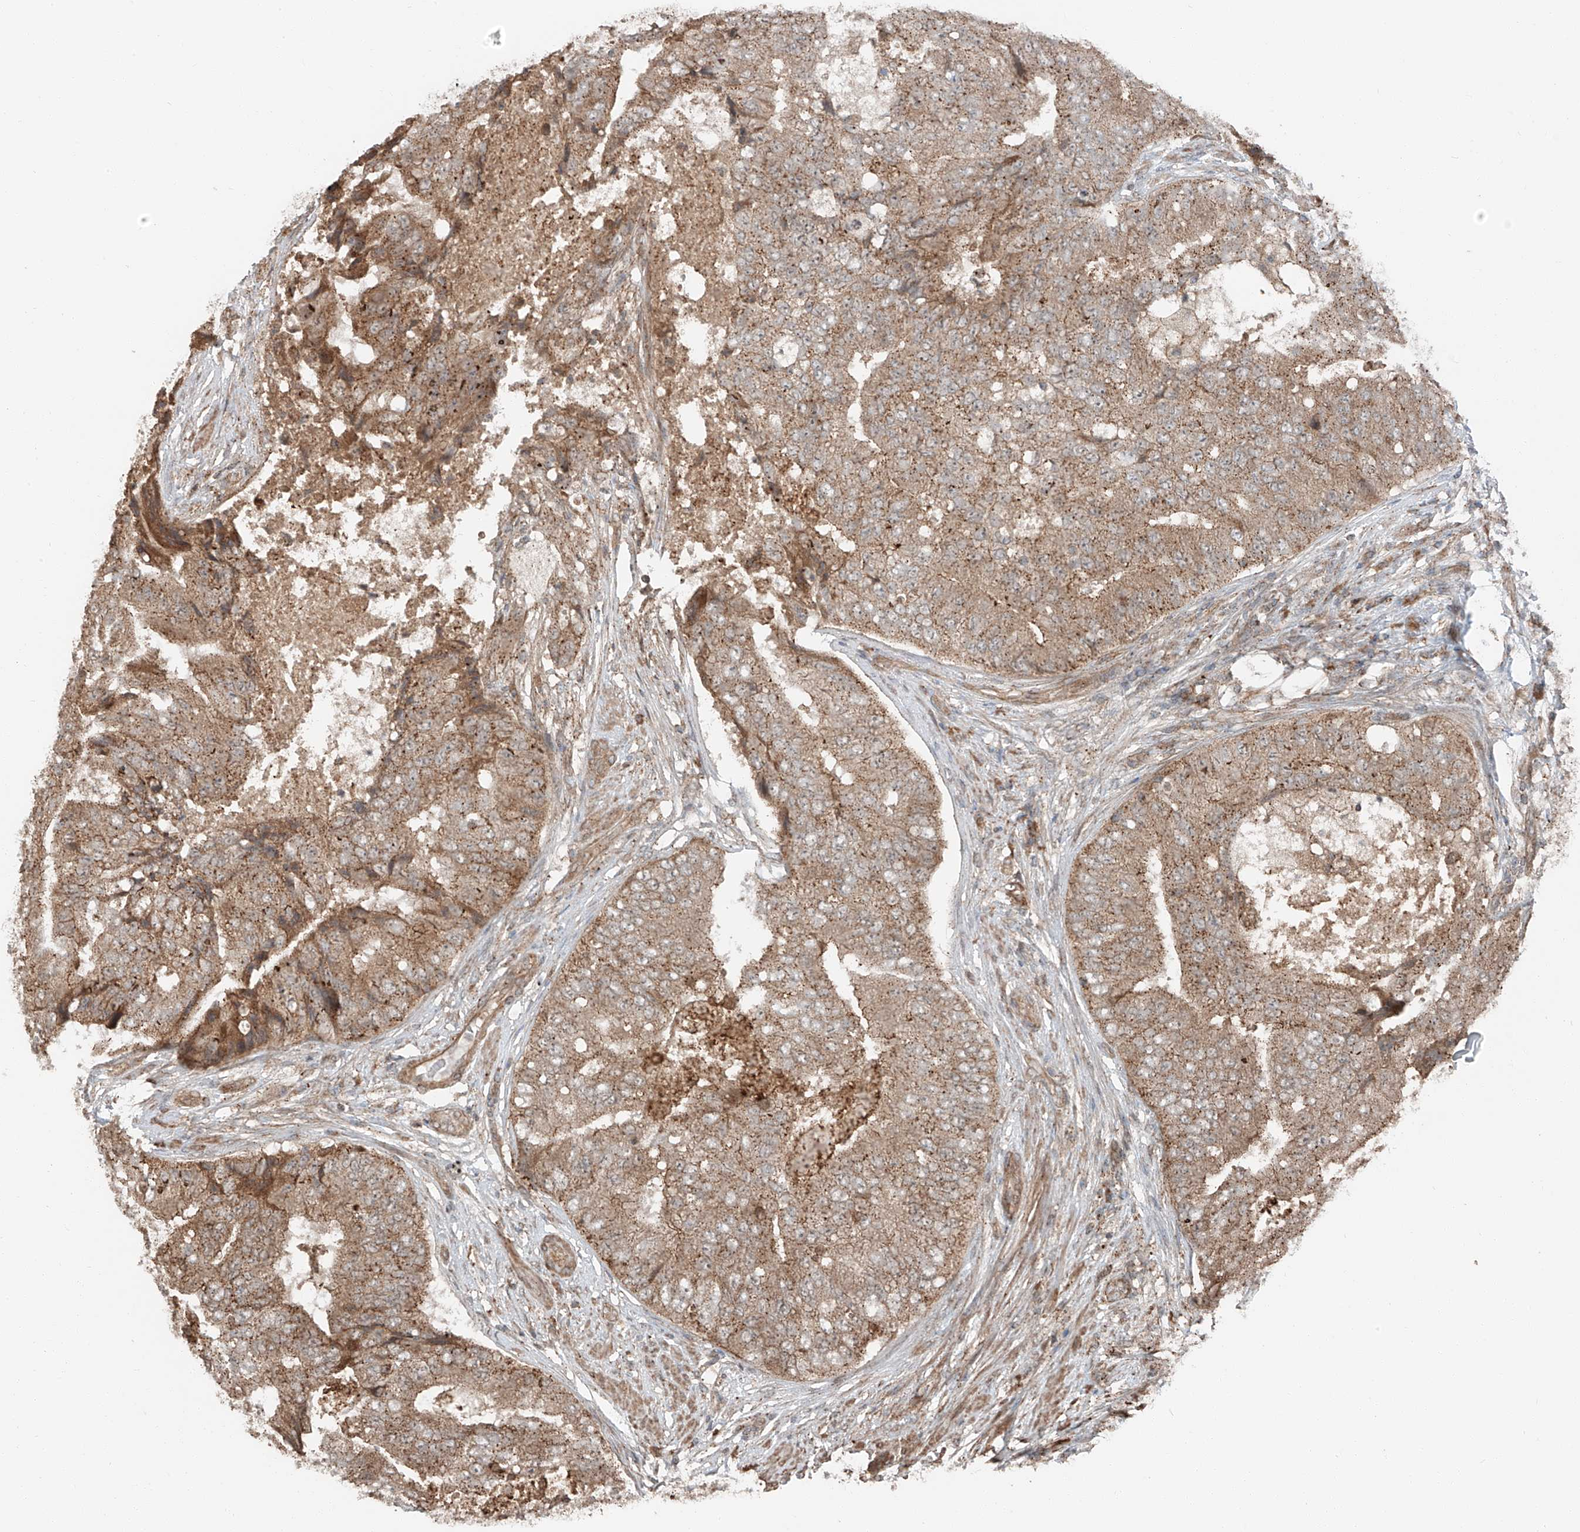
{"staining": {"intensity": "moderate", "quantity": ">75%", "location": "cytoplasmic/membranous"}, "tissue": "prostate cancer", "cell_type": "Tumor cells", "image_type": "cancer", "snomed": [{"axis": "morphology", "description": "Adenocarcinoma, High grade"}, {"axis": "topography", "description": "Prostate"}], "caption": "There is medium levels of moderate cytoplasmic/membranous positivity in tumor cells of high-grade adenocarcinoma (prostate), as demonstrated by immunohistochemical staining (brown color).", "gene": "CEP162", "patient": {"sex": "male", "age": 70}}